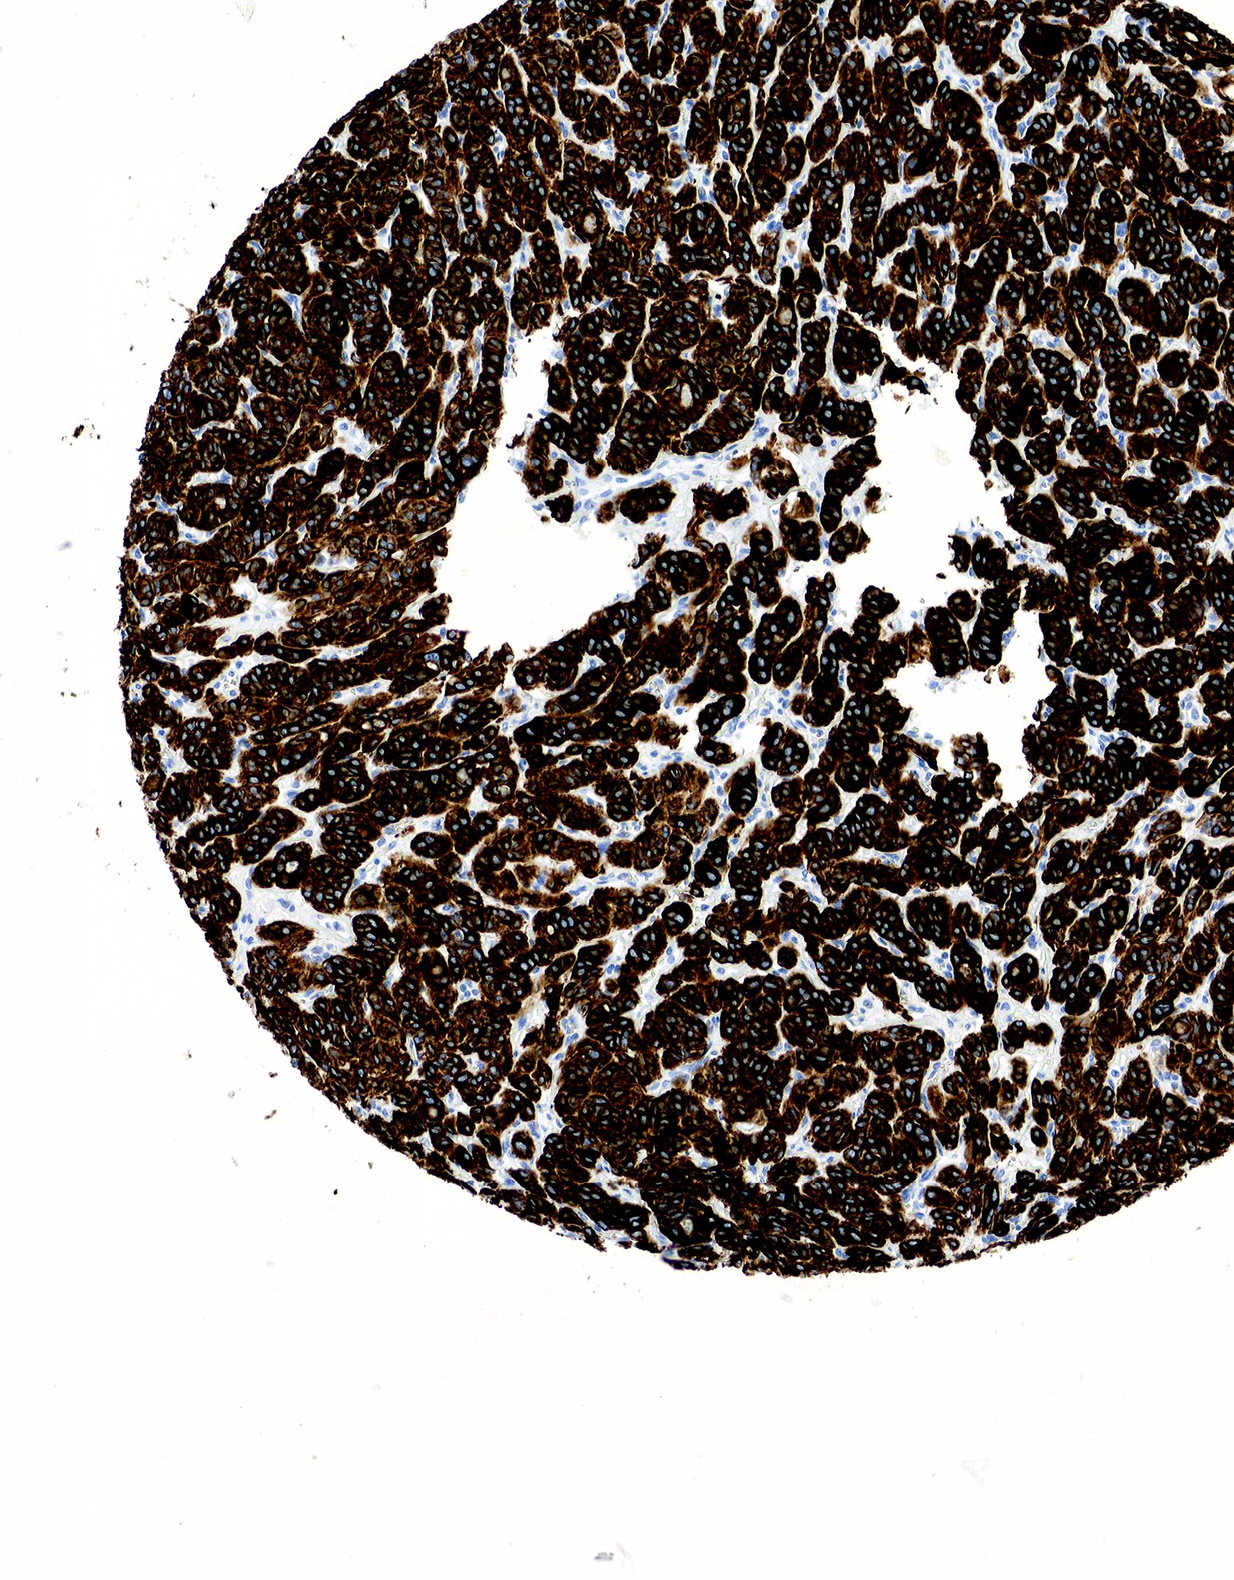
{"staining": {"intensity": "strong", "quantity": ">75%", "location": "cytoplasmic/membranous"}, "tissue": "thyroid cancer", "cell_type": "Tumor cells", "image_type": "cancer", "snomed": [{"axis": "morphology", "description": "Follicular adenoma carcinoma, NOS"}, {"axis": "topography", "description": "Thyroid gland"}], "caption": "Protein analysis of thyroid cancer tissue reveals strong cytoplasmic/membranous staining in approximately >75% of tumor cells.", "gene": "KRT7", "patient": {"sex": "female", "age": 71}}